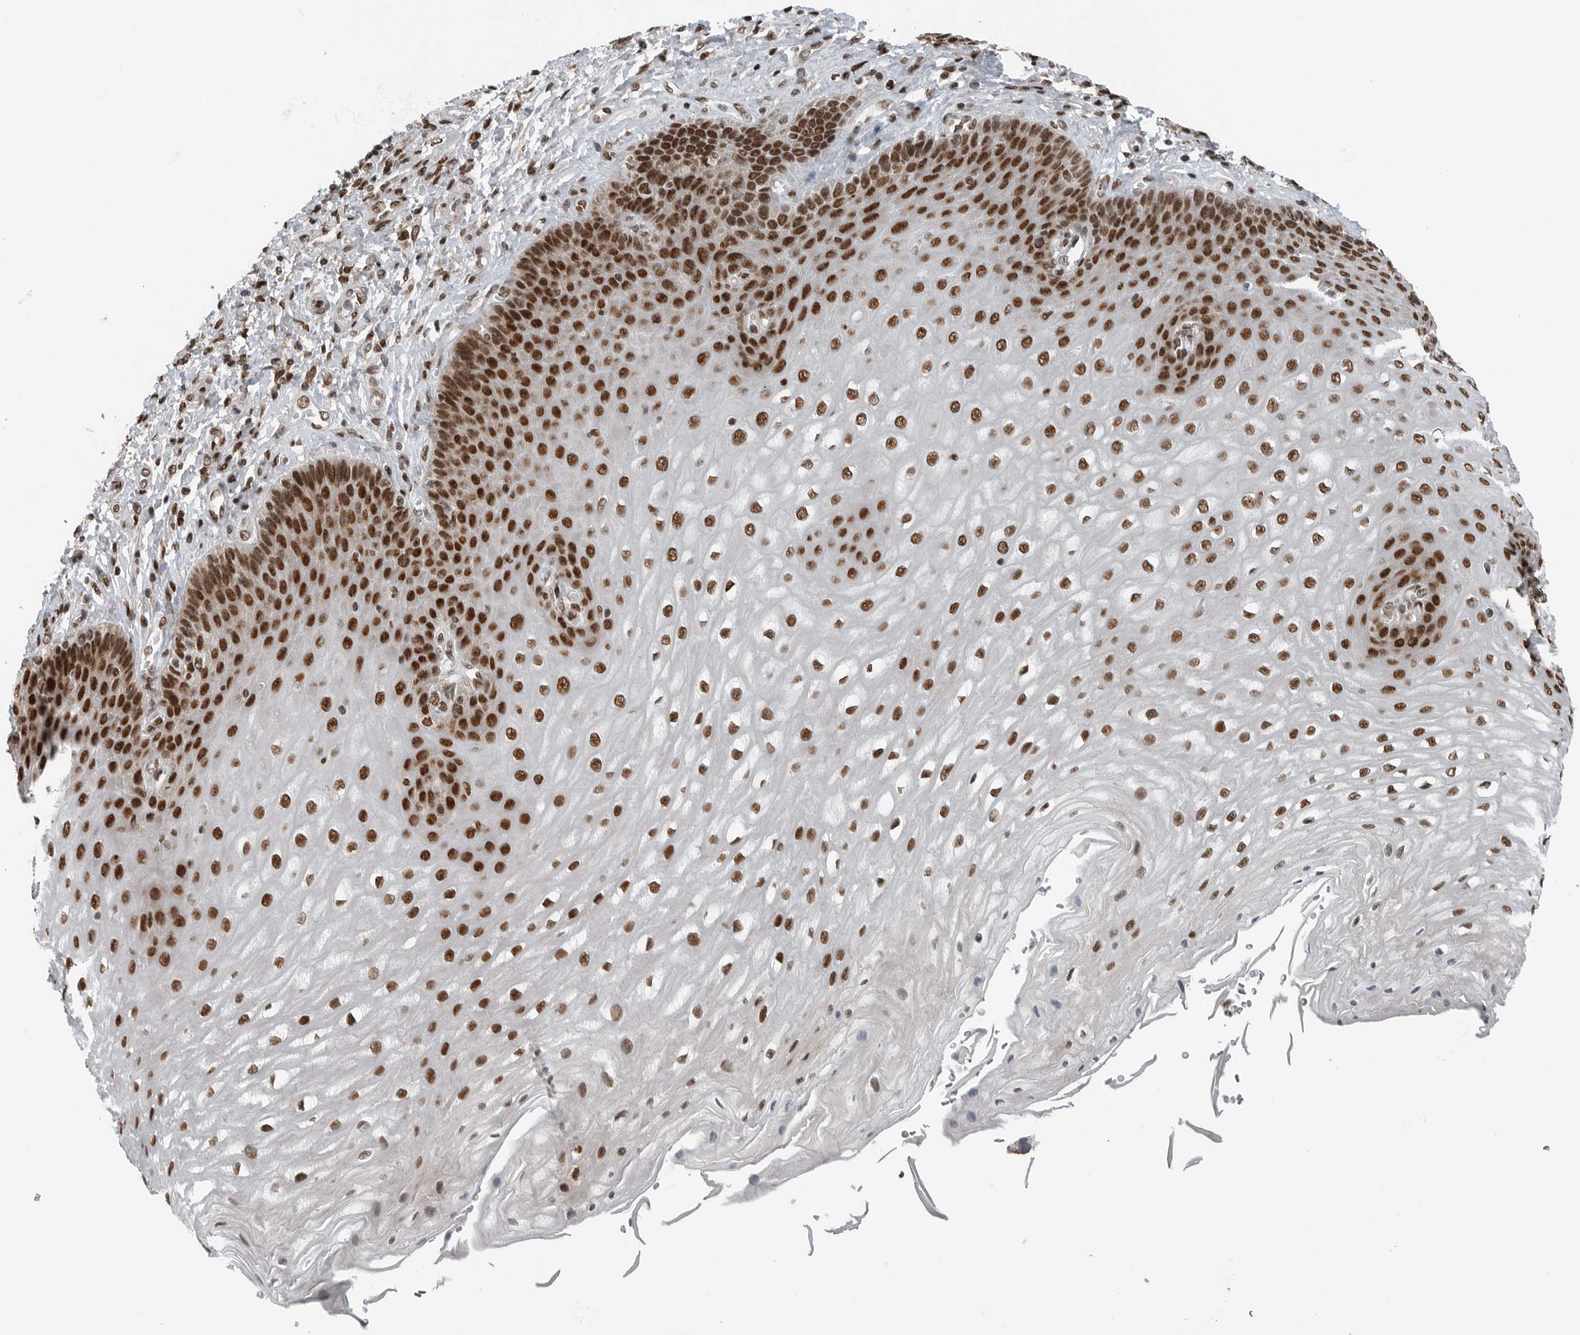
{"staining": {"intensity": "strong", "quantity": ">75%", "location": "nuclear"}, "tissue": "esophagus", "cell_type": "Squamous epithelial cells", "image_type": "normal", "snomed": [{"axis": "morphology", "description": "Normal tissue, NOS"}, {"axis": "topography", "description": "Esophagus"}], "caption": "Esophagus stained with a brown dye displays strong nuclear positive staining in about >75% of squamous epithelial cells.", "gene": "BLZF1", "patient": {"sex": "male", "age": 54}}